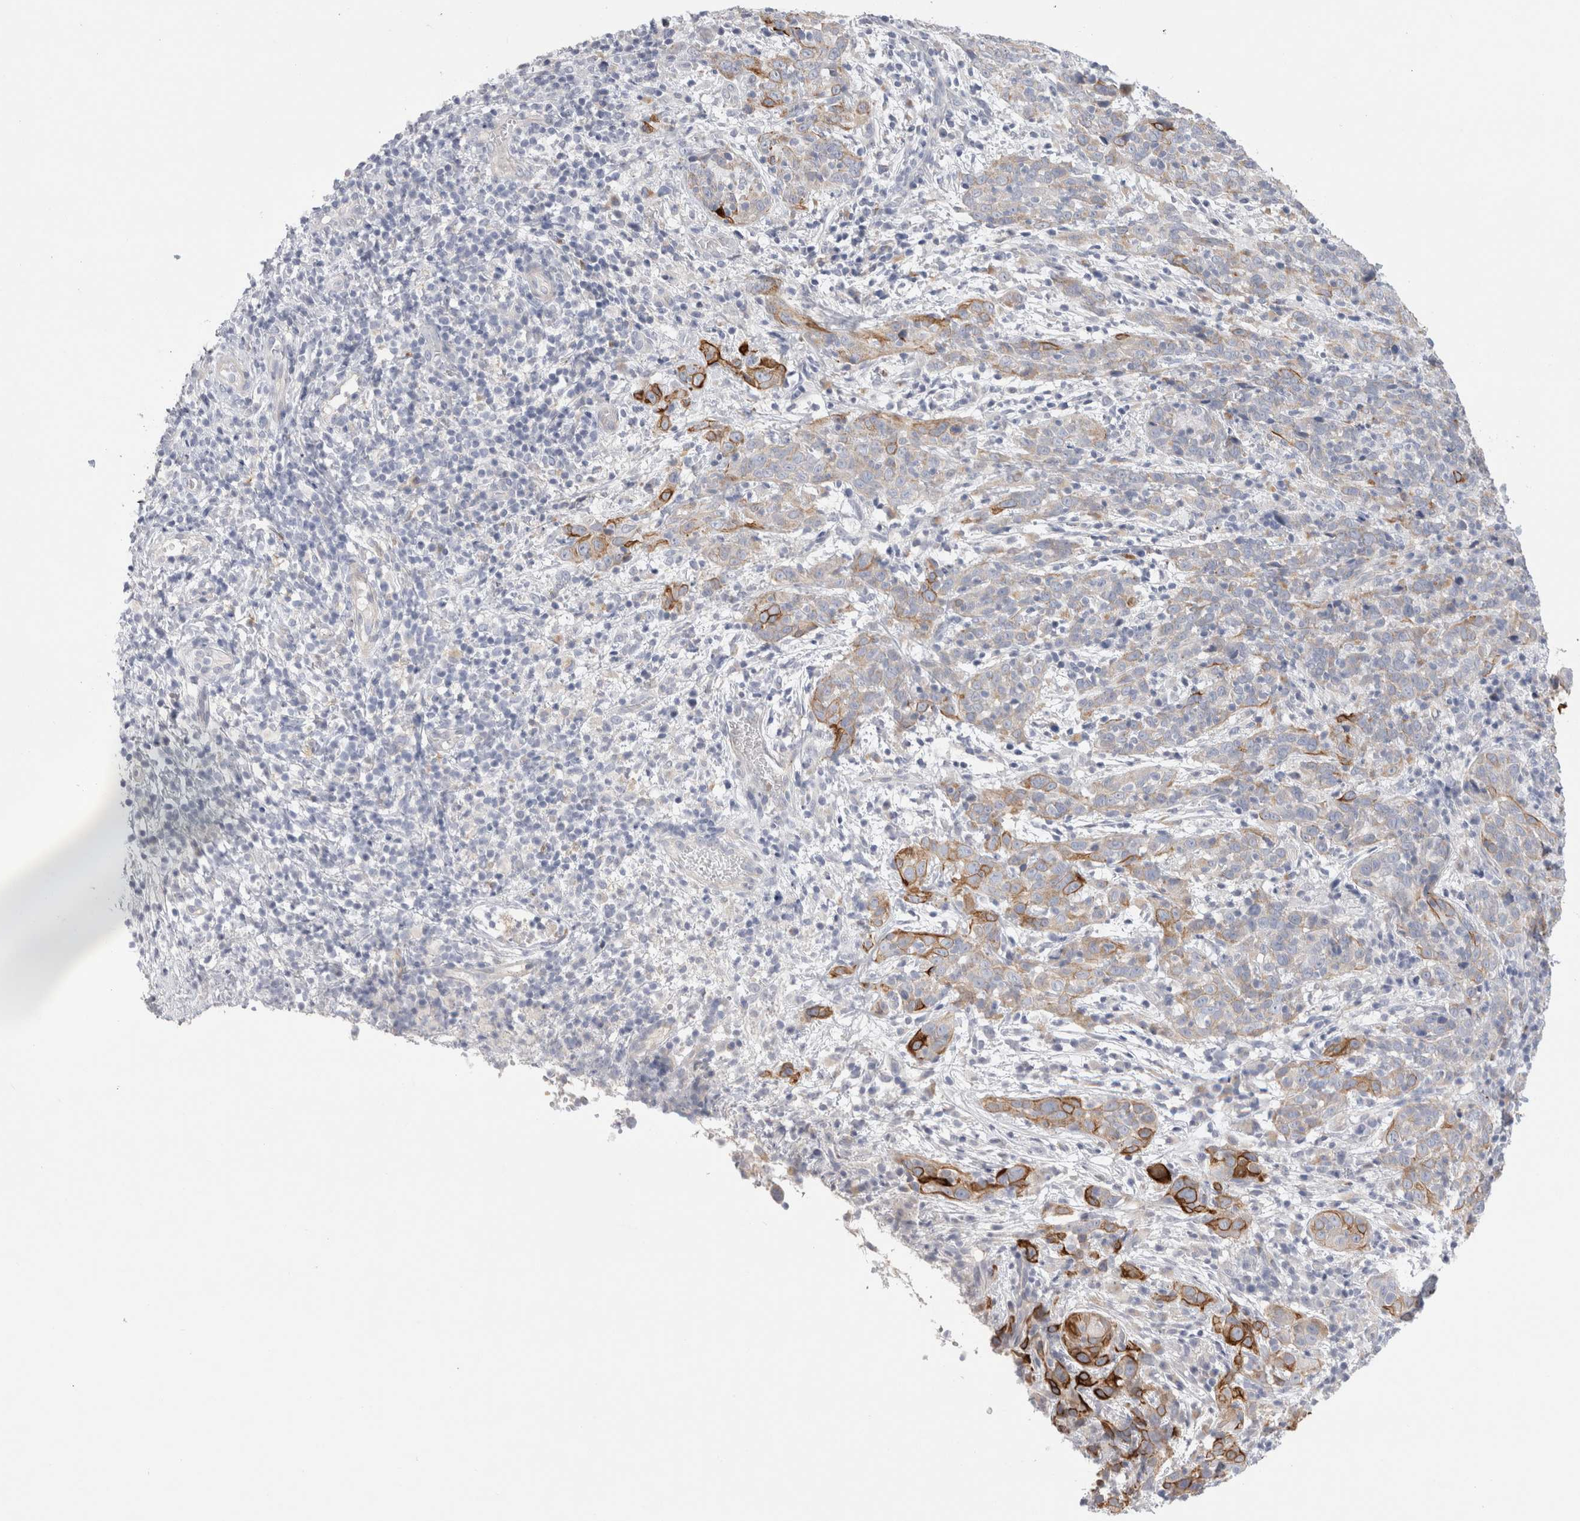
{"staining": {"intensity": "strong", "quantity": "25%-75%", "location": "cytoplasmic/membranous"}, "tissue": "cervical cancer", "cell_type": "Tumor cells", "image_type": "cancer", "snomed": [{"axis": "morphology", "description": "Squamous cell carcinoma, NOS"}, {"axis": "topography", "description": "Cervix"}], "caption": "A high amount of strong cytoplasmic/membranous expression is present in about 25%-75% of tumor cells in cervical cancer (squamous cell carcinoma) tissue. (IHC, brightfield microscopy, high magnification).", "gene": "GAA", "patient": {"sex": "female", "age": 46}}